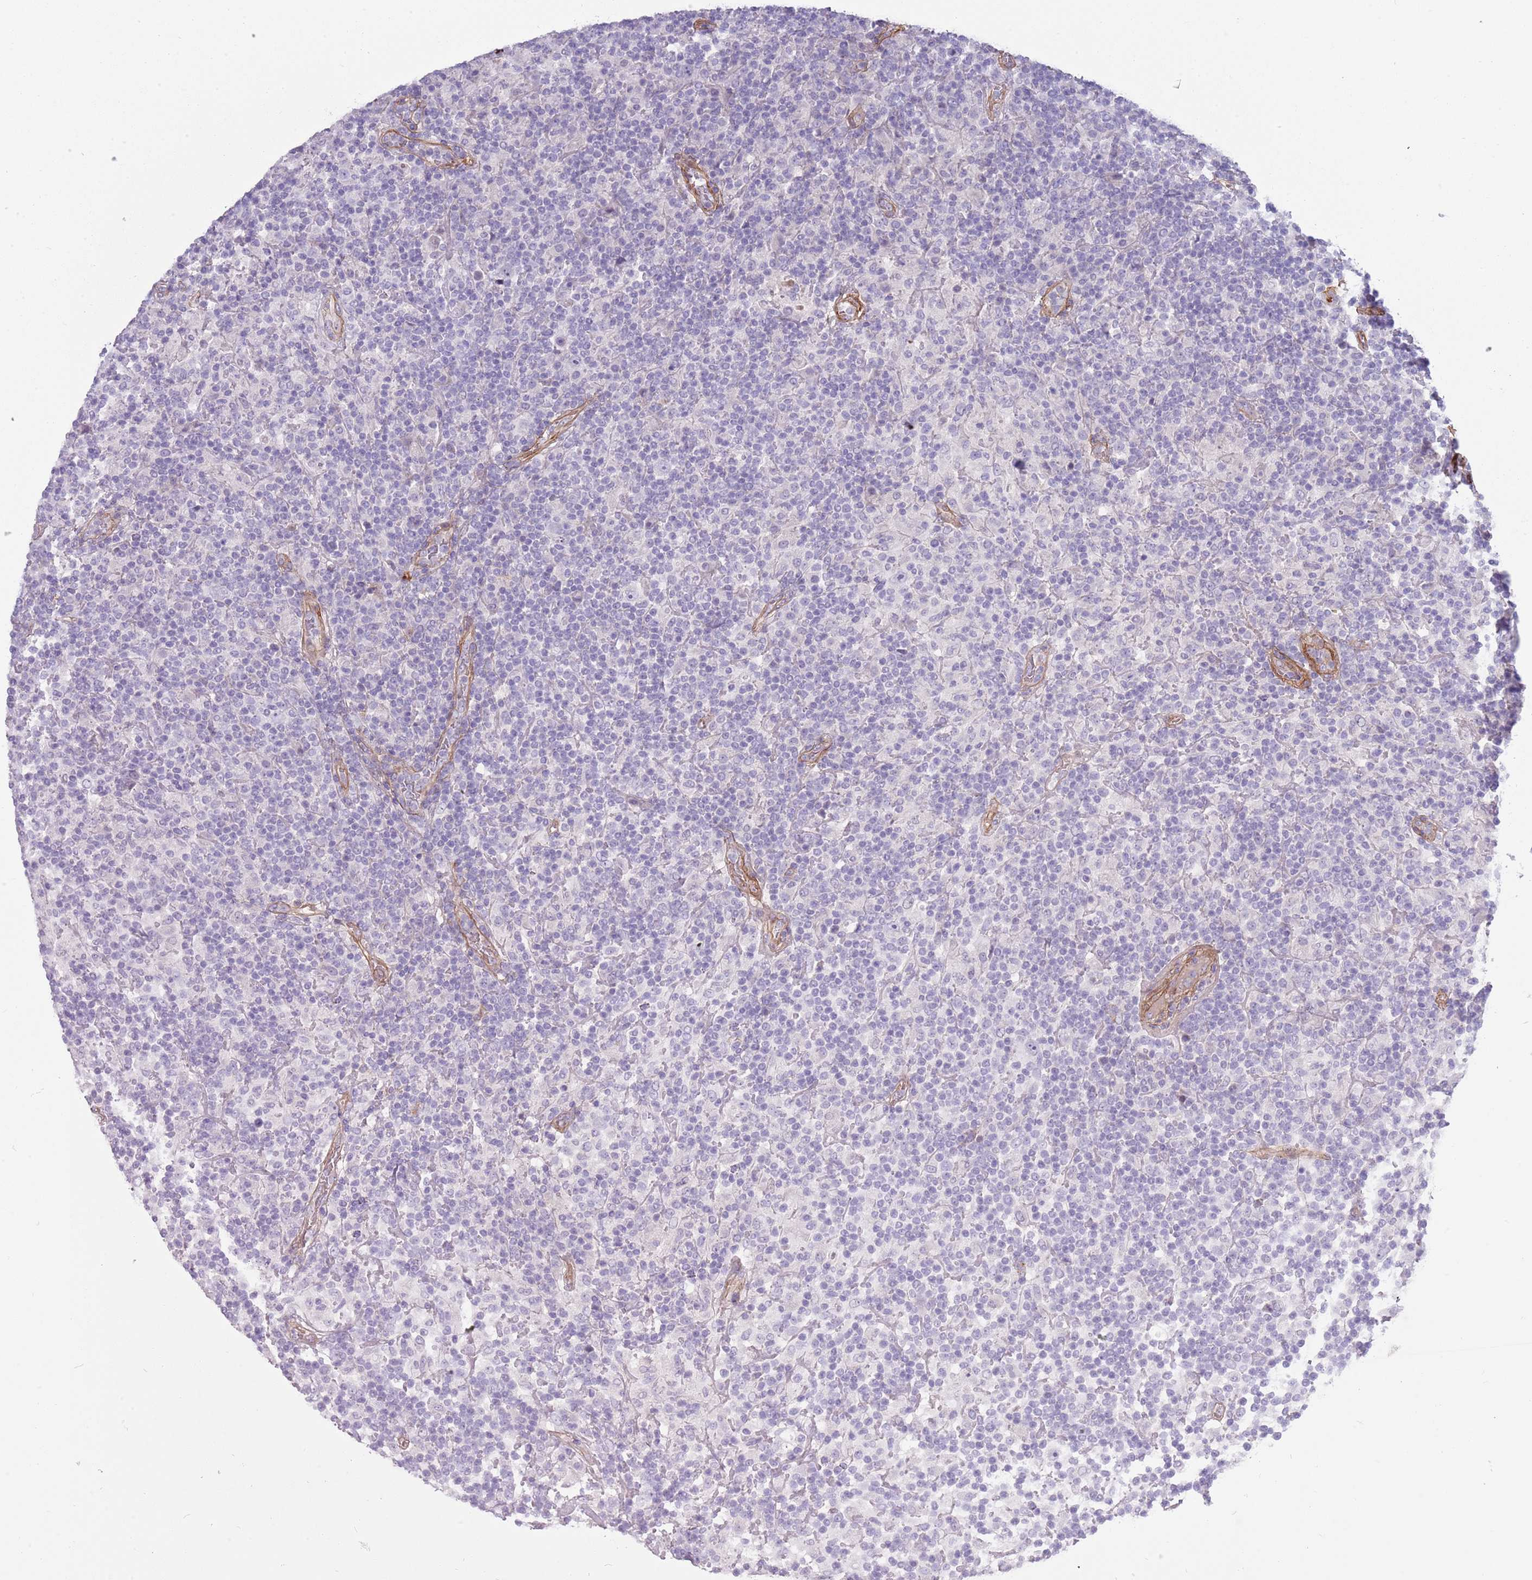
{"staining": {"intensity": "negative", "quantity": "none", "location": "none"}, "tissue": "lymphoma", "cell_type": "Tumor cells", "image_type": "cancer", "snomed": [{"axis": "morphology", "description": "Hodgkin's disease, NOS"}, {"axis": "topography", "description": "Lymph node"}], "caption": "Immunohistochemical staining of human Hodgkin's disease shows no significant staining in tumor cells.", "gene": "TINAGL1", "patient": {"sex": "male", "age": 70}}